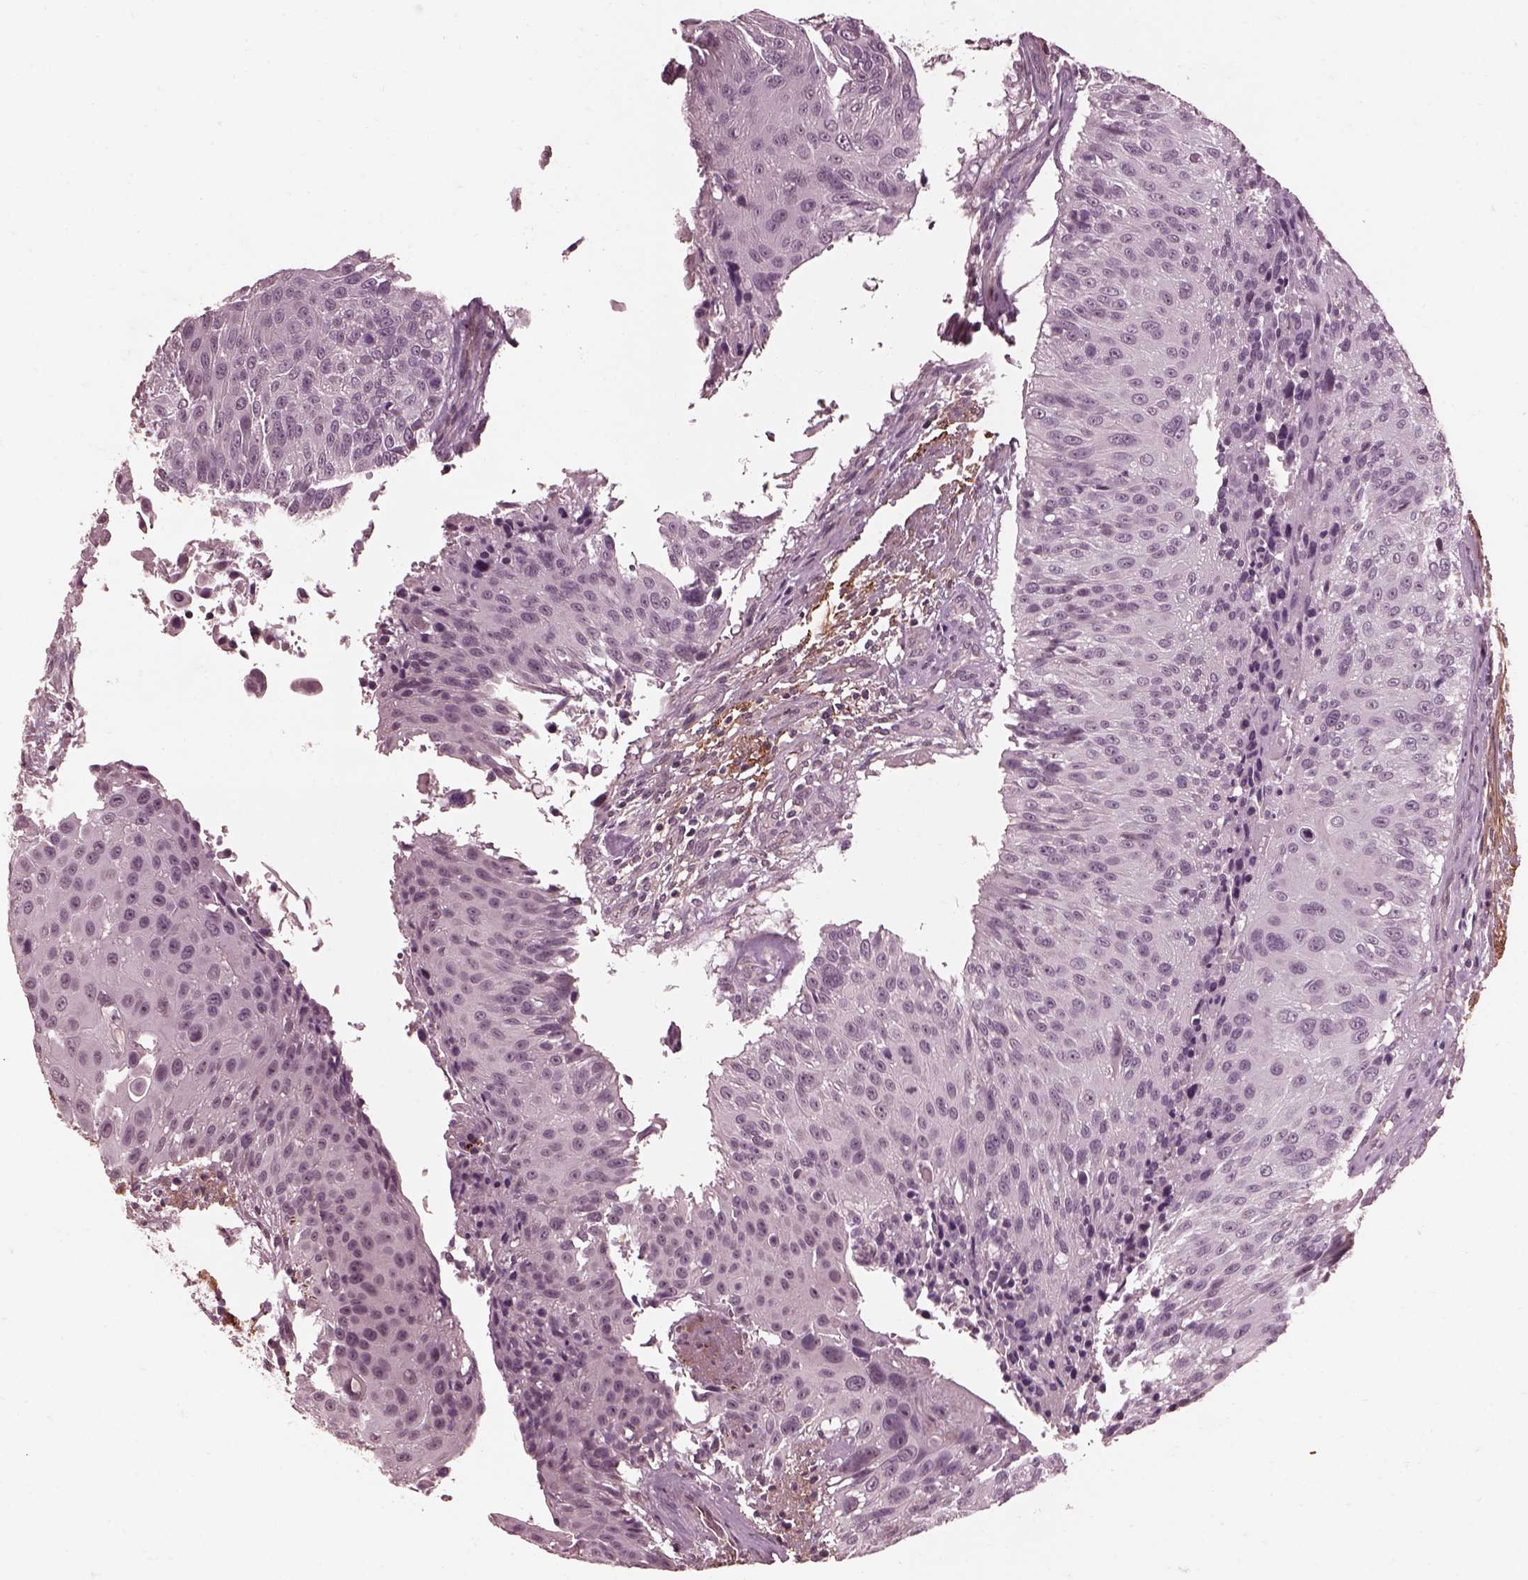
{"staining": {"intensity": "negative", "quantity": "none", "location": "none"}, "tissue": "urothelial cancer", "cell_type": "Tumor cells", "image_type": "cancer", "snomed": [{"axis": "morphology", "description": "Urothelial carcinoma, NOS"}, {"axis": "topography", "description": "Urinary bladder"}], "caption": "Photomicrograph shows no significant protein expression in tumor cells of urothelial cancer. The staining is performed using DAB (3,3'-diaminobenzidine) brown chromogen with nuclei counter-stained in using hematoxylin.", "gene": "EFEMP1", "patient": {"sex": "male", "age": 55}}